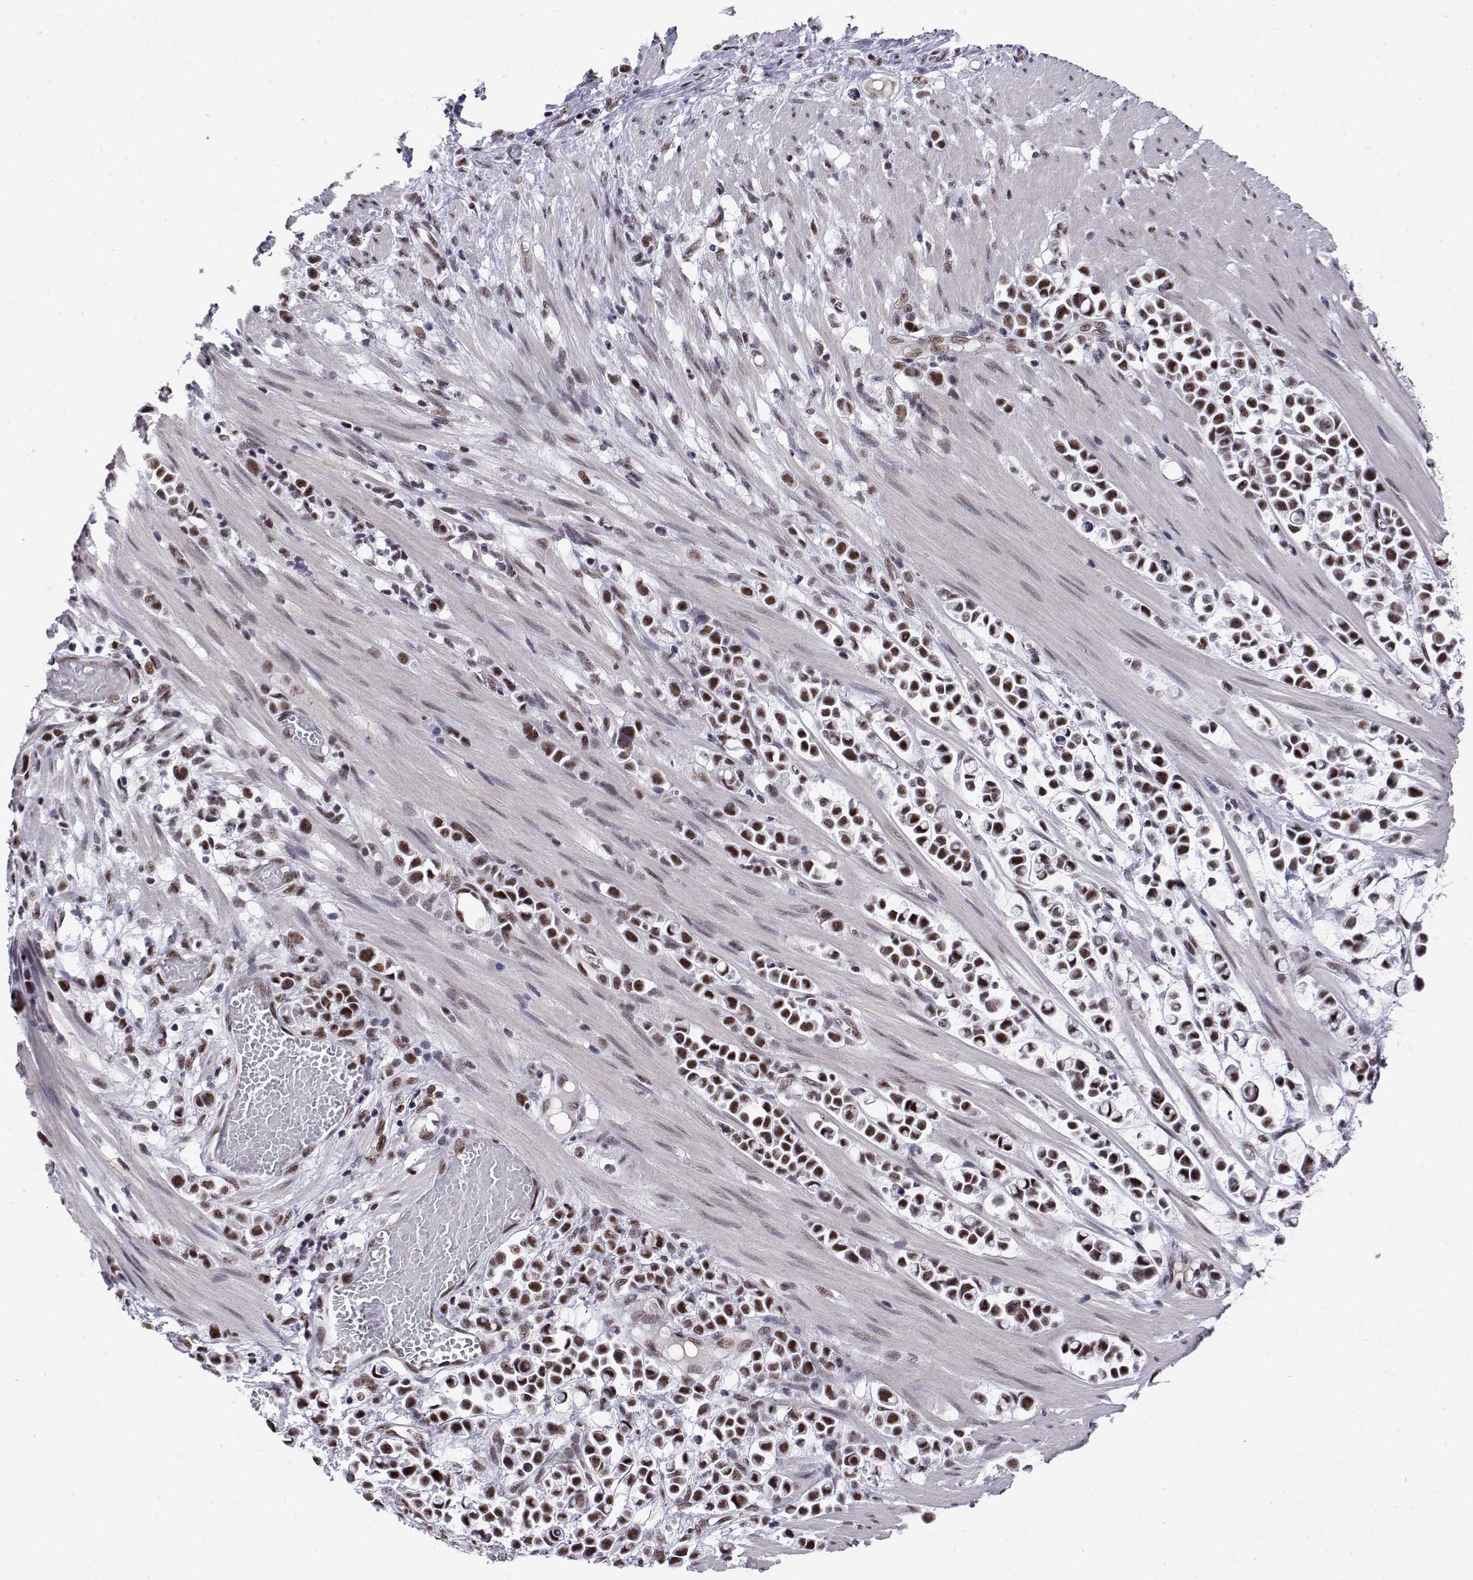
{"staining": {"intensity": "moderate", "quantity": "25%-75%", "location": "nuclear"}, "tissue": "stomach cancer", "cell_type": "Tumor cells", "image_type": "cancer", "snomed": [{"axis": "morphology", "description": "Adenocarcinoma, NOS"}, {"axis": "topography", "description": "Stomach"}], "caption": "IHC (DAB (3,3'-diaminobenzidine)) staining of human stomach cancer exhibits moderate nuclear protein staining in approximately 25%-75% of tumor cells.", "gene": "POLDIP3", "patient": {"sex": "male", "age": 82}}